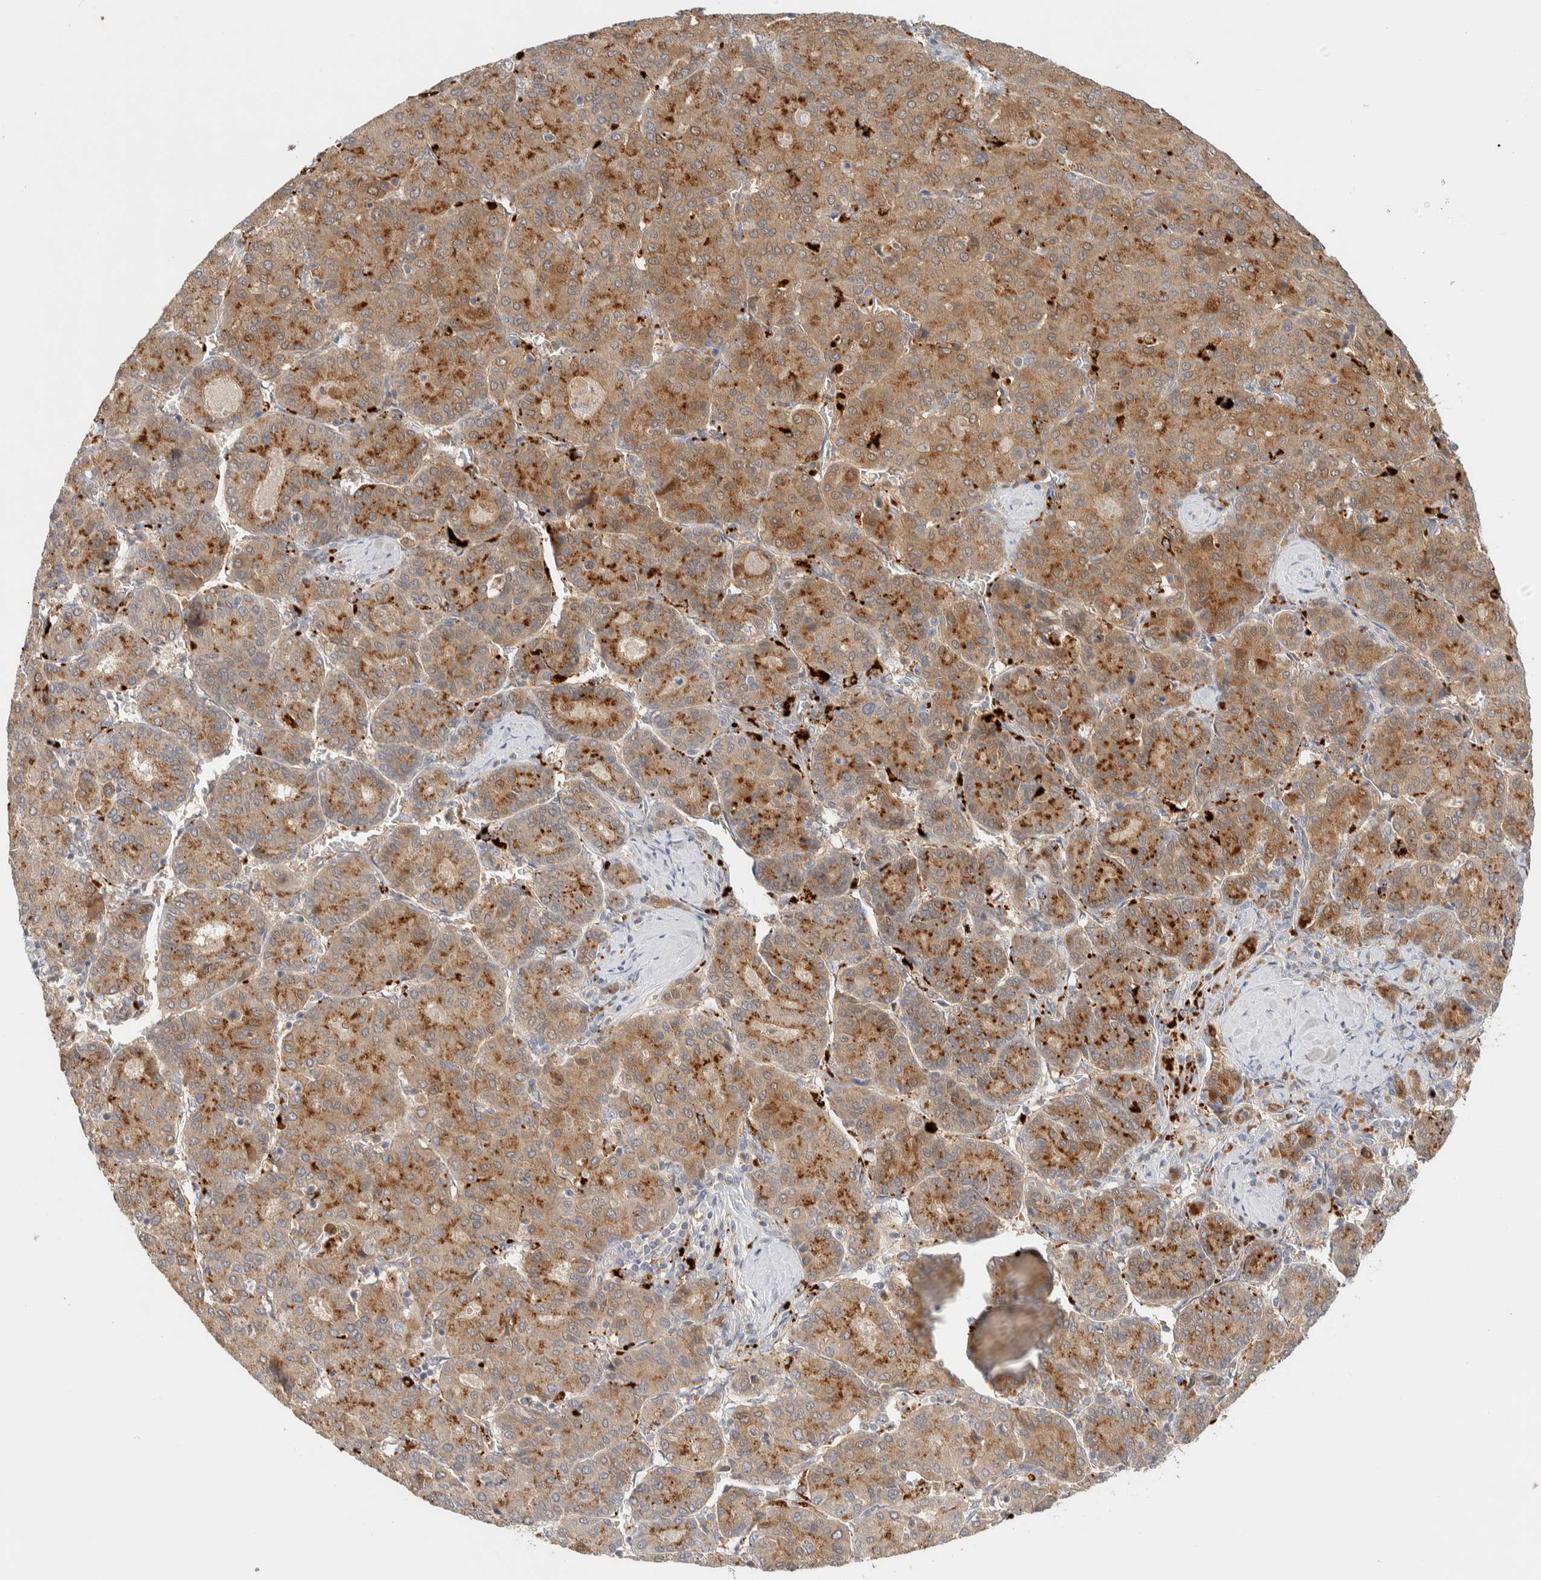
{"staining": {"intensity": "moderate", "quantity": ">75%", "location": "cytoplasmic/membranous"}, "tissue": "liver cancer", "cell_type": "Tumor cells", "image_type": "cancer", "snomed": [{"axis": "morphology", "description": "Carcinoma, Hepatocellular, NOS"}, {"axis": "topography", "description": "Liver"}], "caption": "Brown immunohistochemical staining in human liver hepatocellular carcinoma displays moderate cytoplasmic/membranous positivity in approximately >75% of tumor cells.", "gene": "GCLM", "patient": {"sex": "male", "age": 65}}